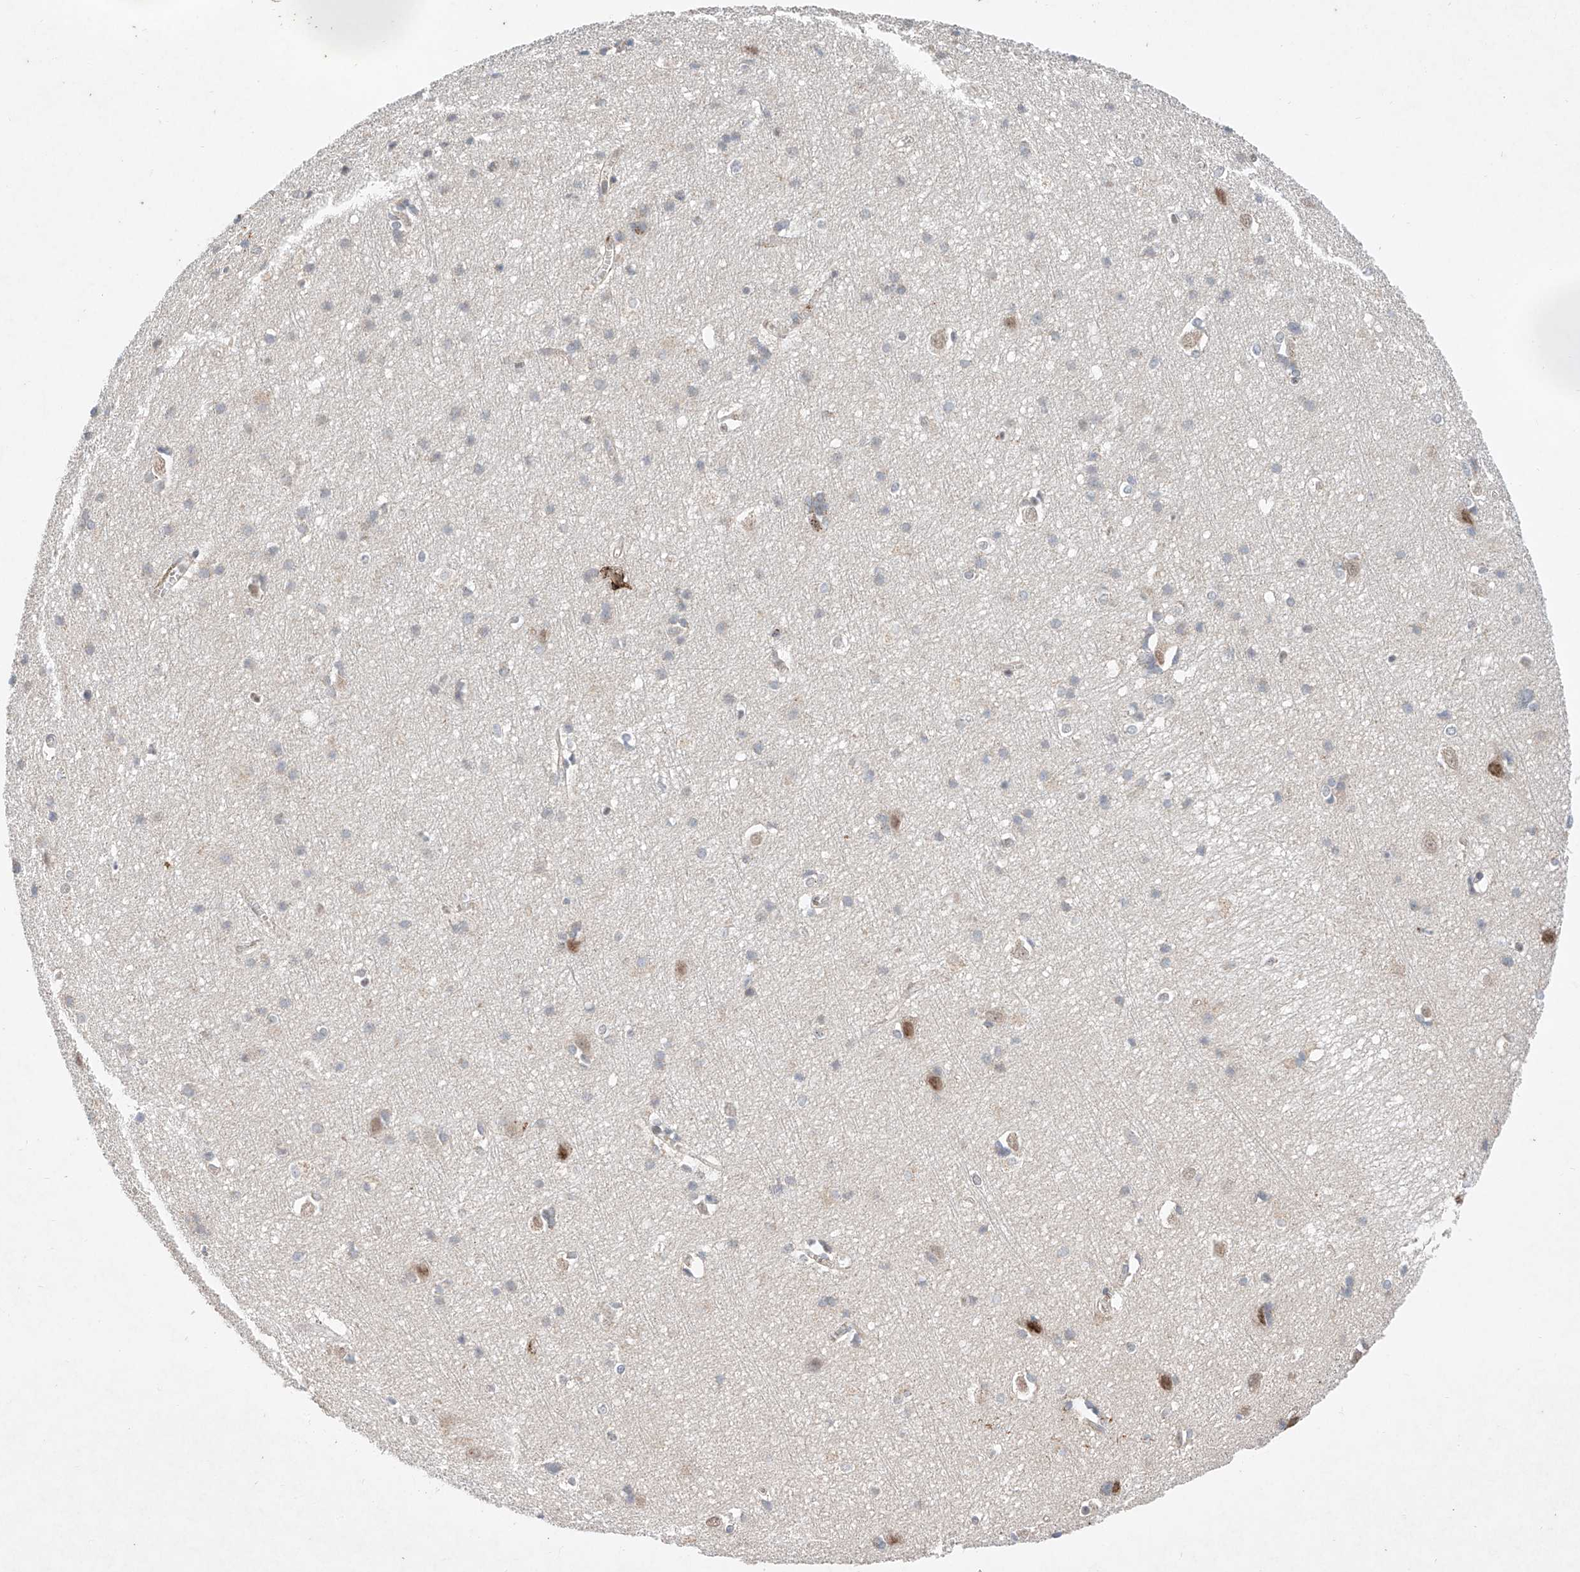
{"staining": {"intensity": "negative", "quantity": "none", "location": "none"}, "tissue": "cerebral cortex", "cell_type": "Endothelial cells", "image_type": "normal", "snomed": [{"axis": "morphology", "description": "Normal tissue, NOS"}, {"axis": "topography", "description": "Cerebral cortex"}], "caption": "This is a photomicrograph of immunohistochemistry (IHC) staining of normal cerebral cortex, which shows no staining in endothelial cells. Brightfield microscopy of immunohistochemistry stained with DAB (3,3'-diaminobenzidine) (brown) and hematoxylin (blue), captured at high magnification.", "gene": "FASTK", "patient": {"sex": "male", "age": 54}}